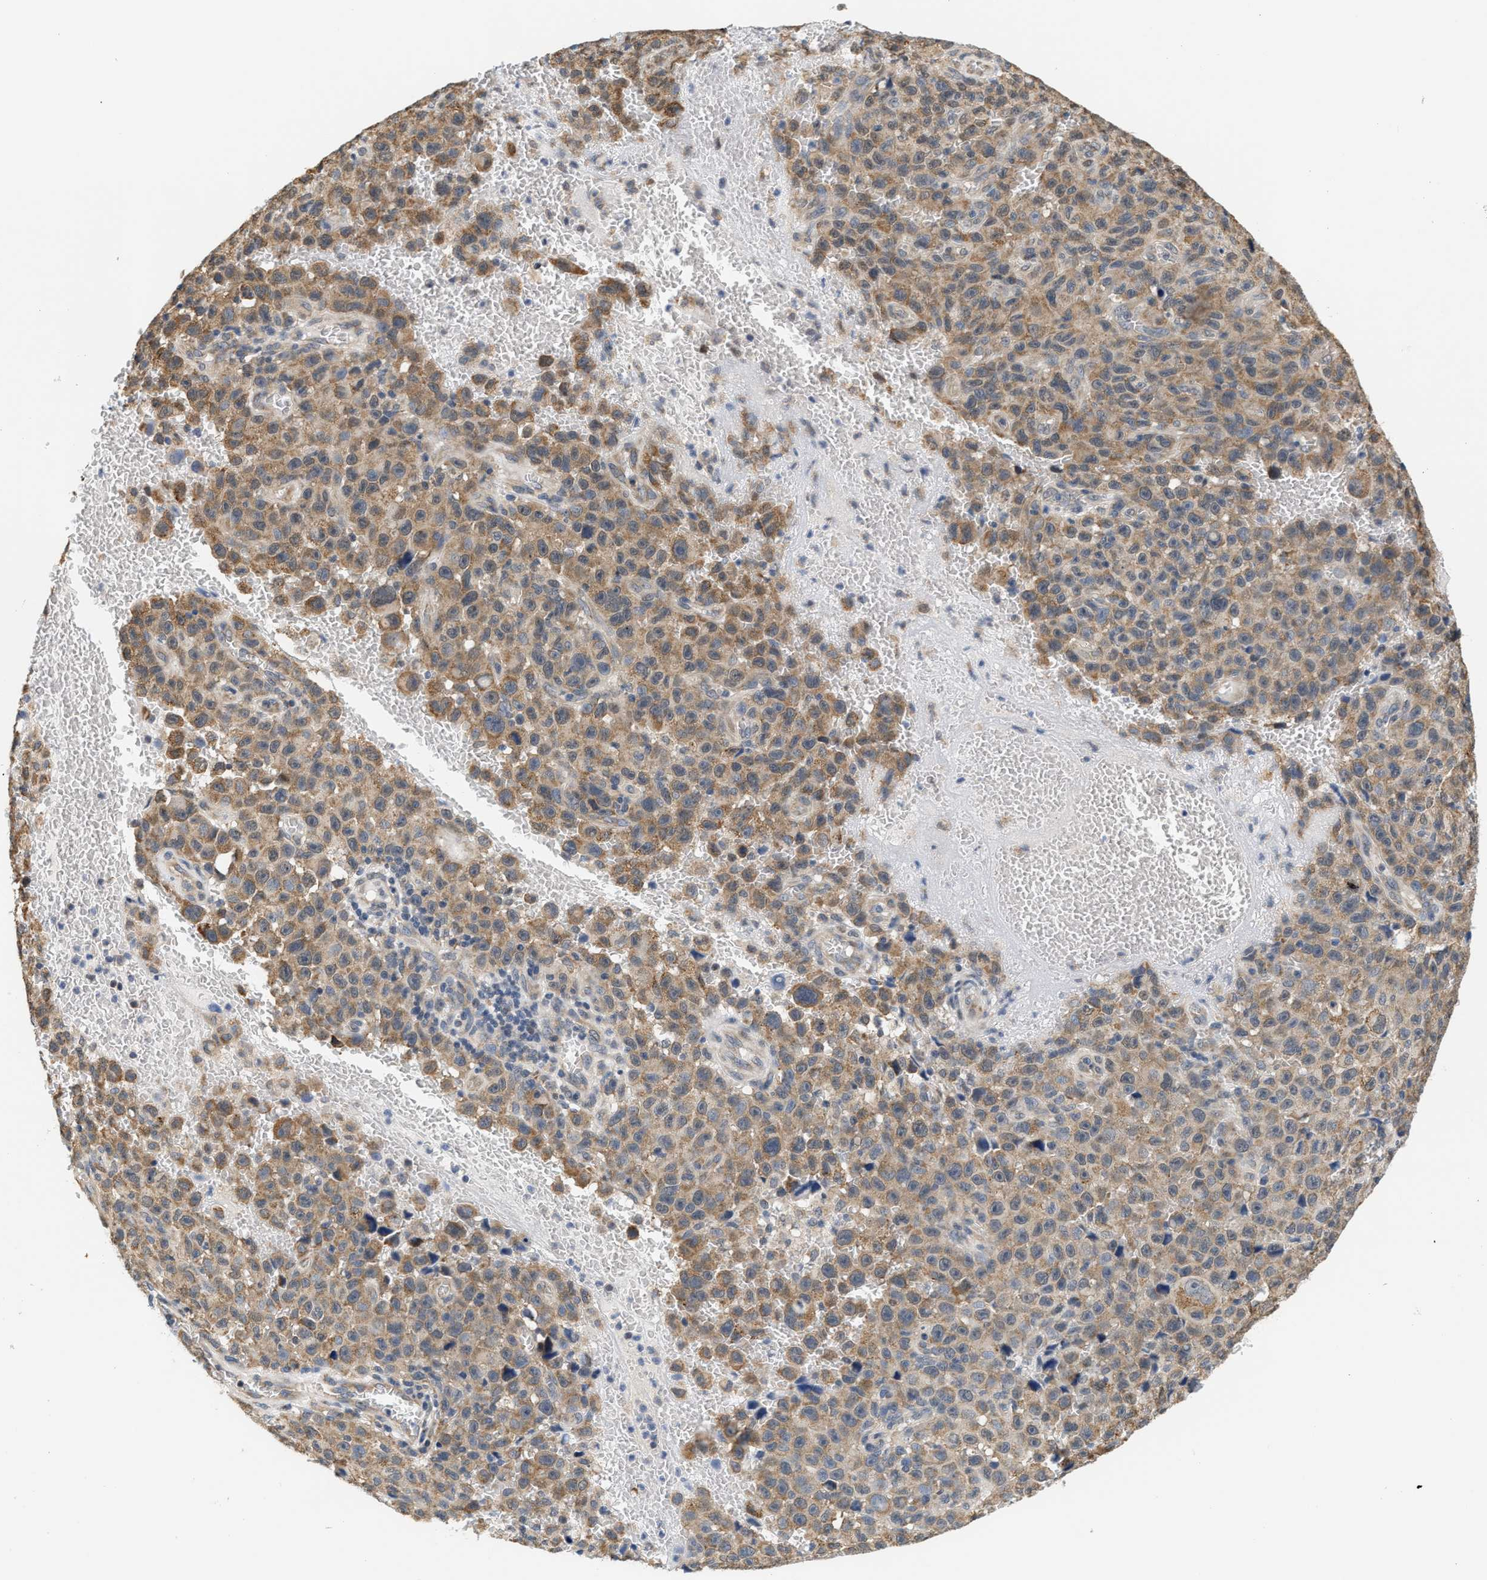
{"staining": {"intensity": "moderate", "quantity": ">75%", "location": "cytoplasmic/membranous"}, "tissue": "melanoma", "cell_type": "Tumor cells", "image_type": "cancer", "snomed": [{"axis": "morphology", "description": "Malignant melanoma, NOS"}, {"axis": "topography", "description": "Skin"}], "caption": "Tumor cells show moderate cytoplasmic/membranous staining in about >75% of cells in melanoma. (DAB (3,3'-diaminobenzidine) IHC, brown staining for protein, blue staining for nuclei).", "gene": "GIGYF1", "patient": {"sex": "female", "age": 82}}